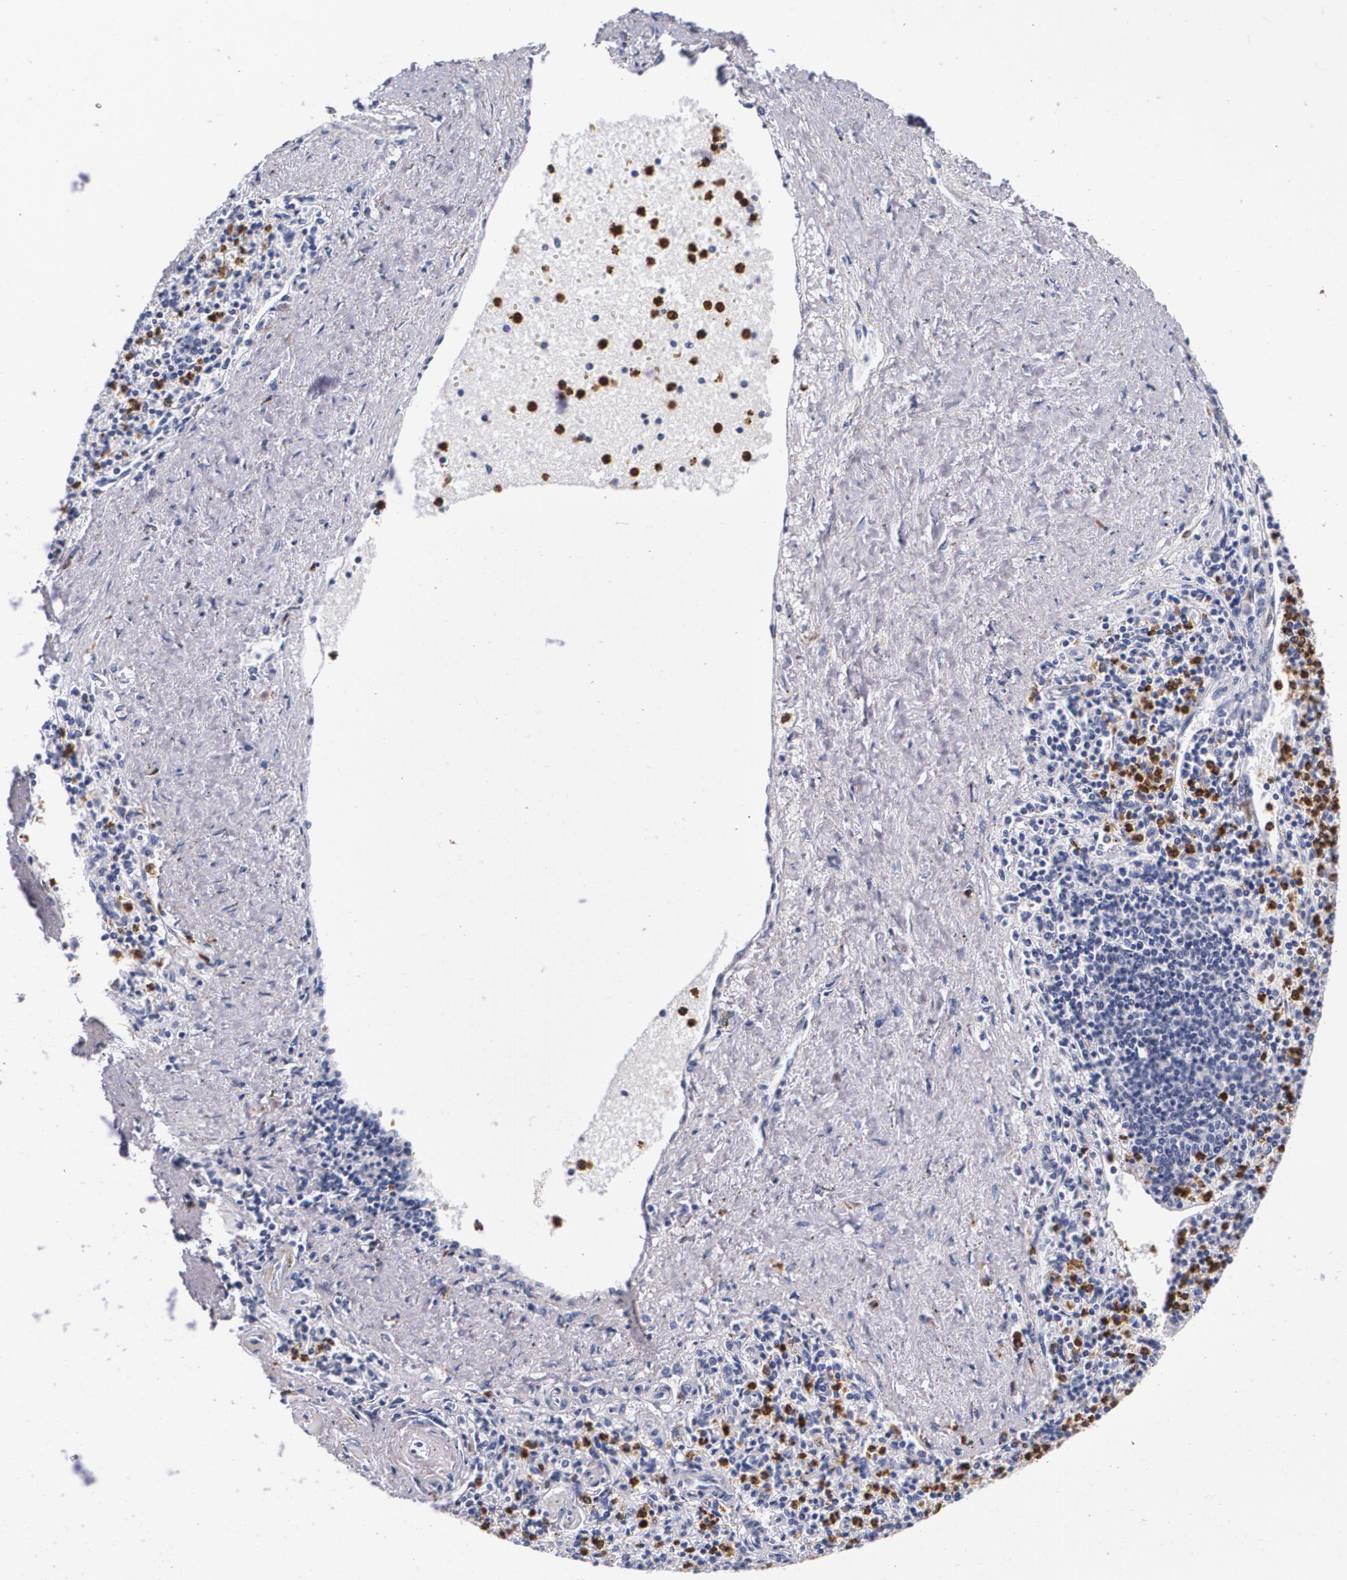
{"staining": {"intensity": "strong", "quantity": "<25%", "location": "cytoplasmic/membranous,nuclear"}, "tissue": "spleen", "cell_type": "Cells in red pulp", "image_type": "normal", "snomed": [{"axis": "morphology", "description": "Normal tissue, NOS"}, {"axis": "topography", "description": "Spleen"}], "caption": "Immunohistochemical staining of unremarkable human spleen shows strong cytoplasmic/membranous,nuclear protein staining in about <25% of cells in red pulp. The staining was performed using DAB to visualize the protein expression in brown, while the nuclei were stained in blue with hematoxylin (Magnification: 20x).", "gene": "S100A8", "patient": {"sex": "male", "age": 72}}